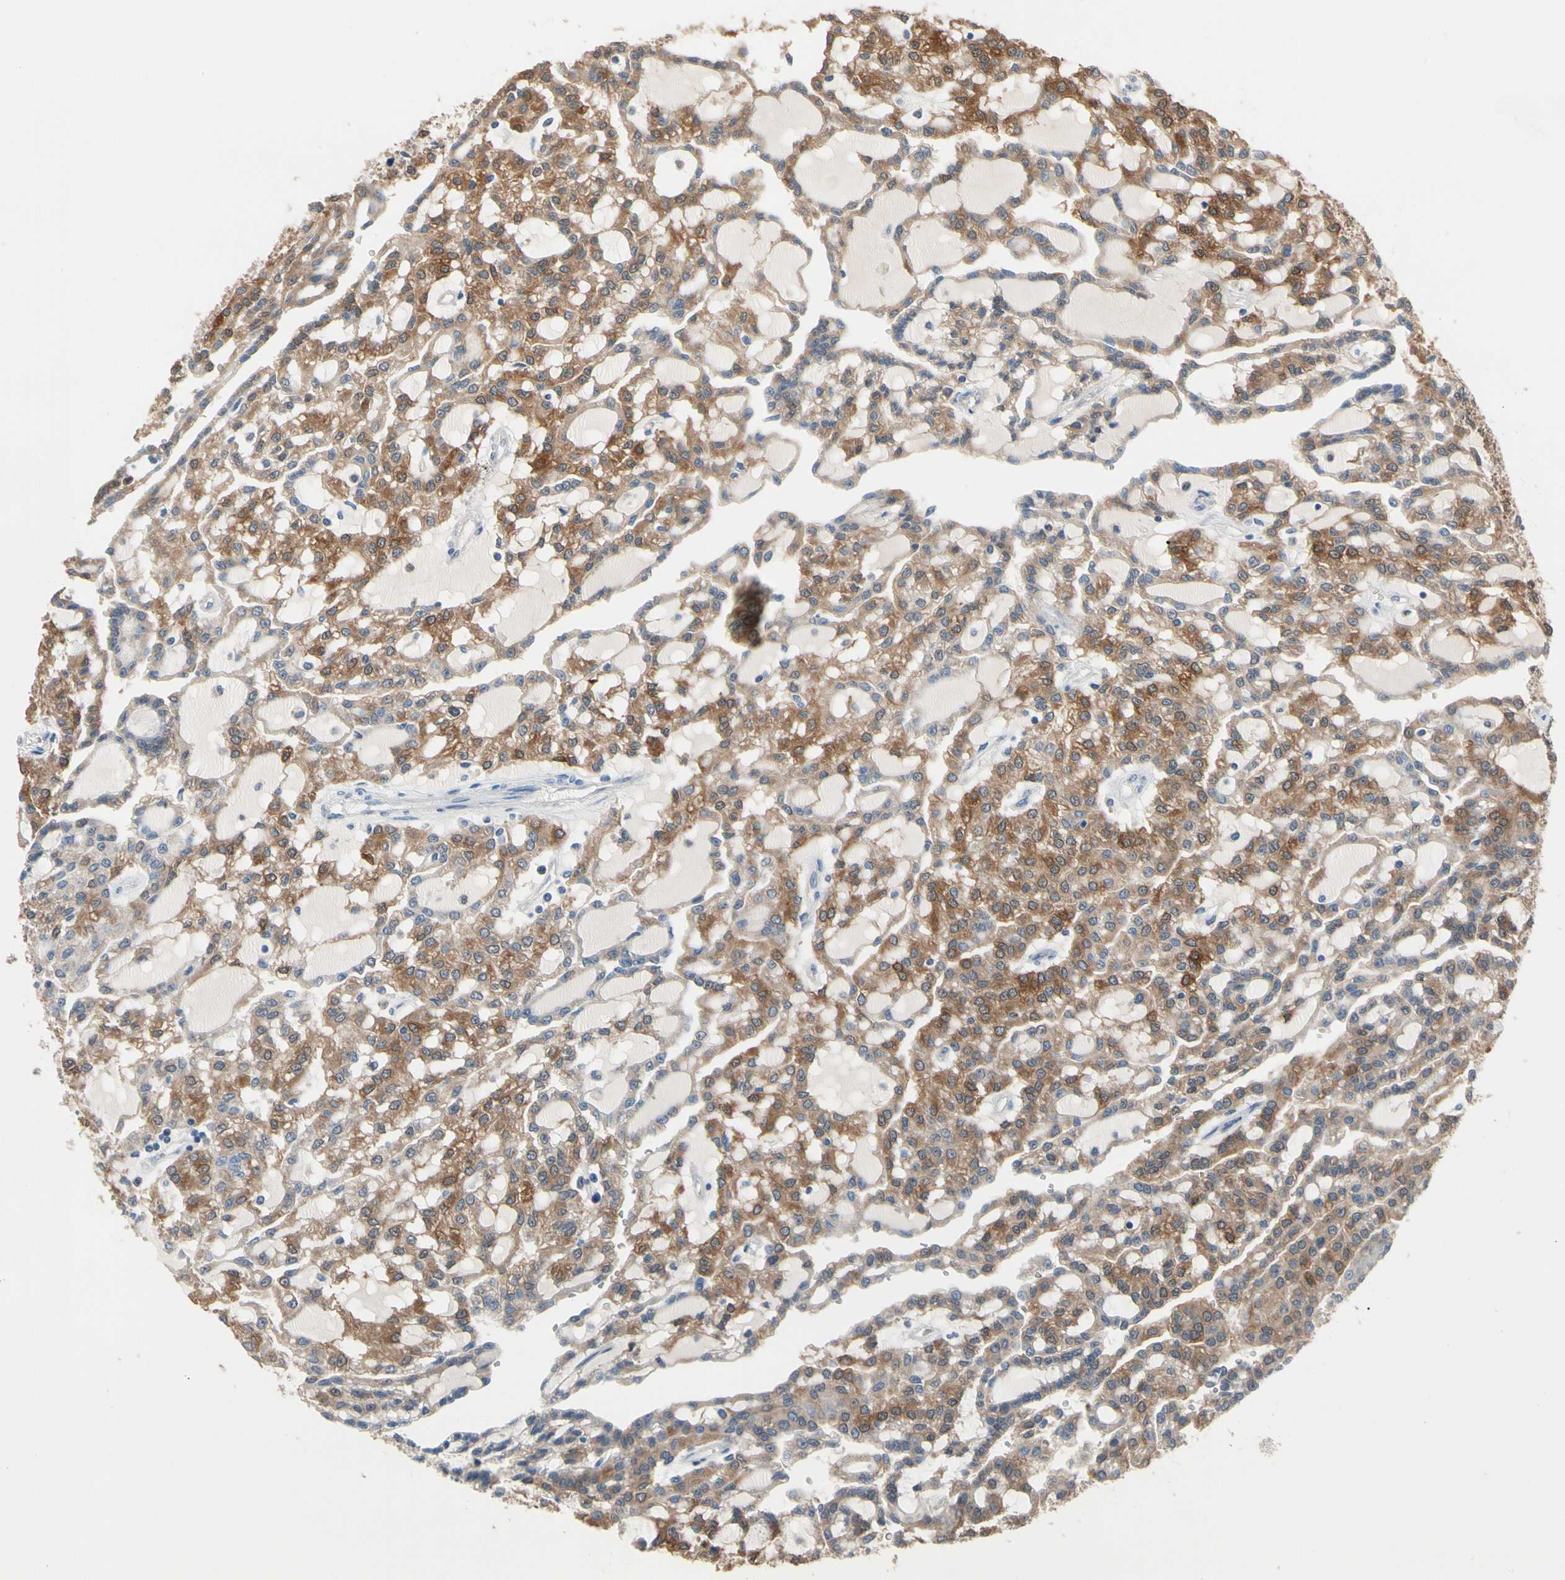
{"staining": {"intensity": "moderate", "quantity": ">75%", "location": "cytoplasmic/membranous"}, "tissue": "renal cancer", "cell_type": "Tumor cells", "image_type": "cancer", "snomed": [{"axis": "morphology", "description": "Adenocarcinoma, NOS"}, {"axis": "topography", "description": "Kidney"}], "caption": "Protein staining of adenocarcinoma (renal) tissue shows moderate cytoplasmic/membranous expression in about >75% of tumor cells.", "gene": "BBOX1", "patient": {"sex": "male", "age": 63}}